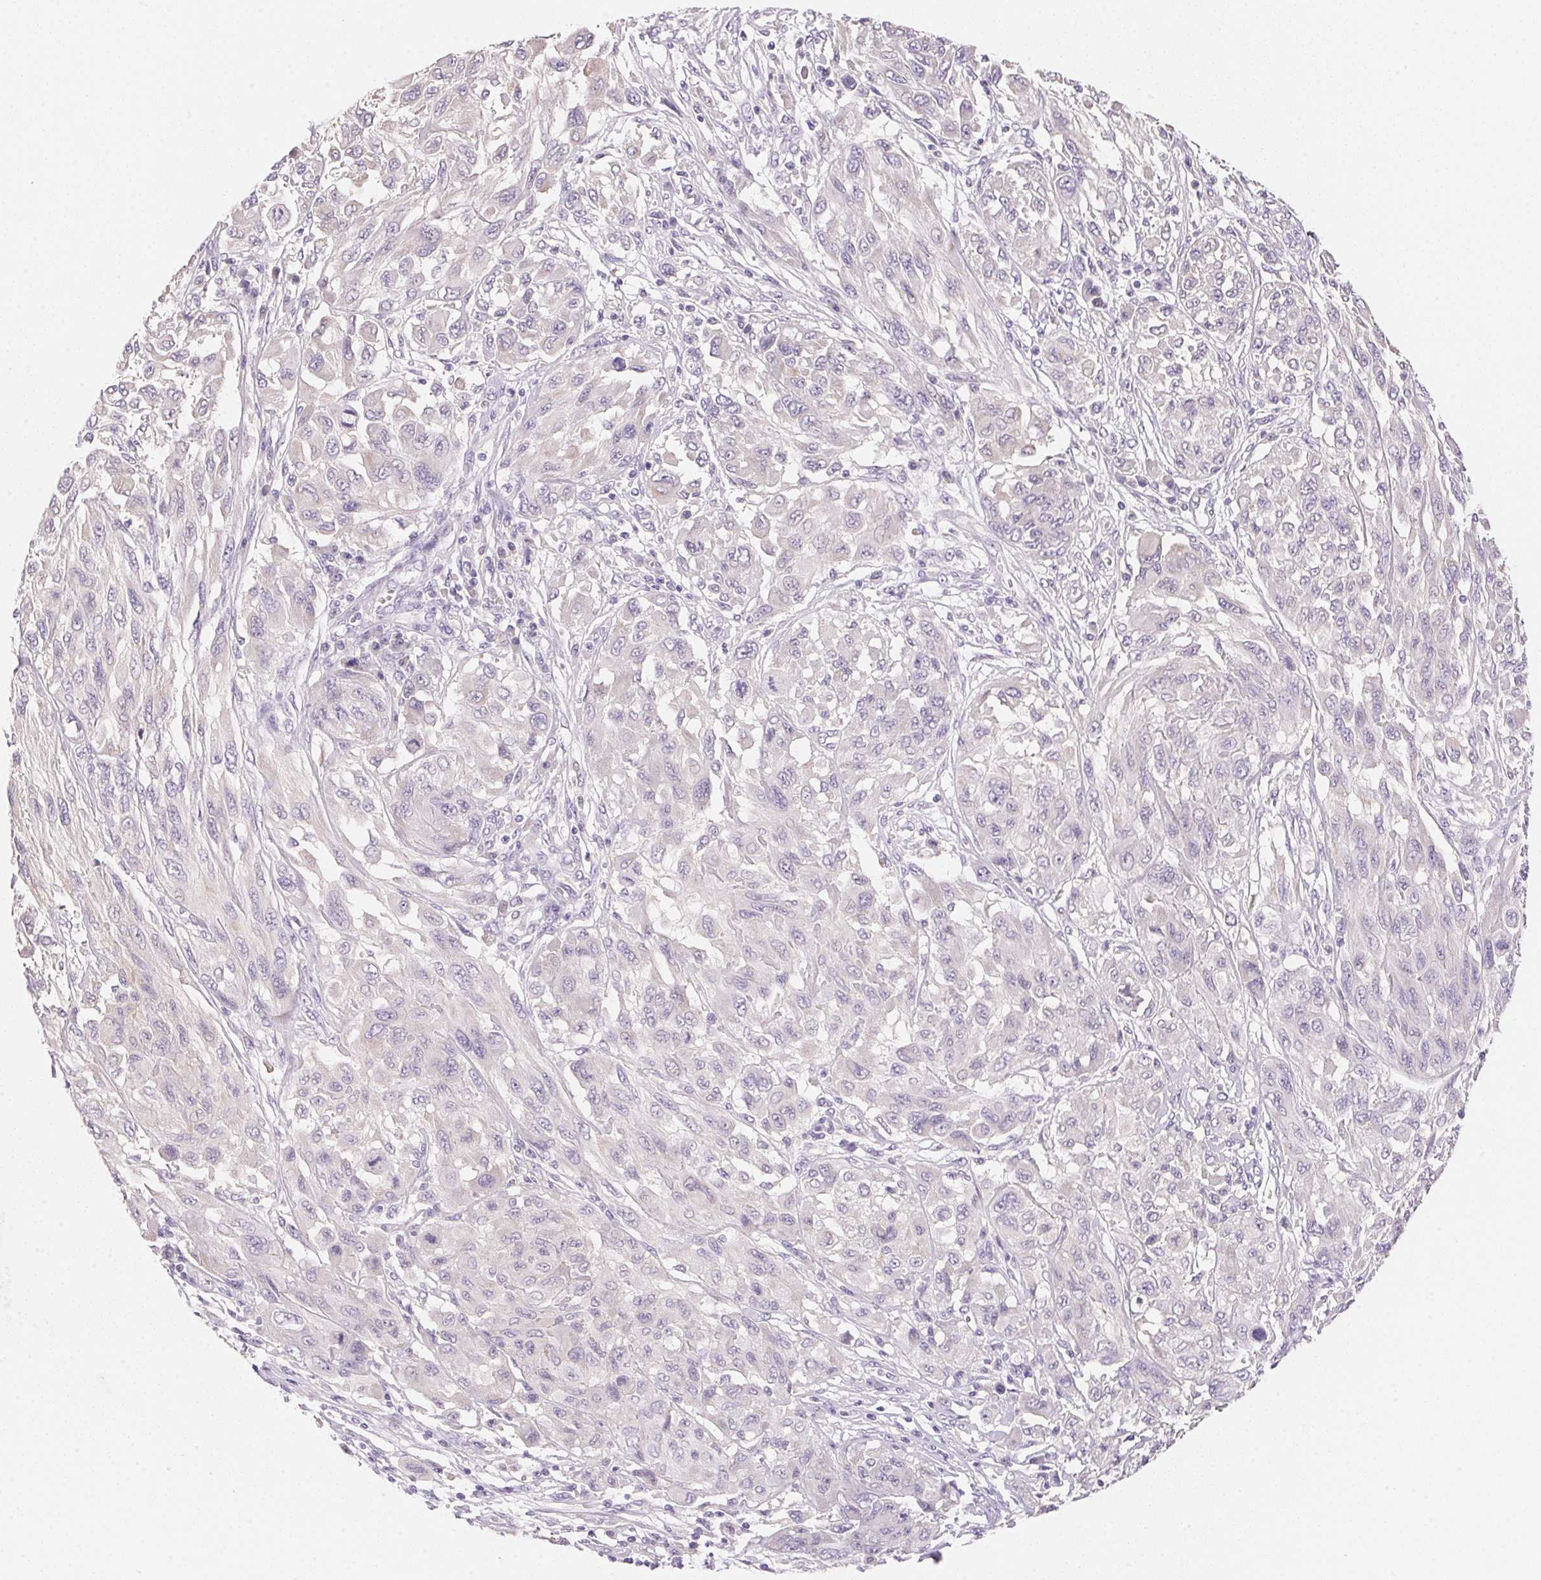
{"staining": {"intensity": "negative", "quantity": "none", "location": "none"}, "tissue": "melanoma", "cell_type": "Tumor cells", "image_type": "cancer", "snomed": [{"axis": "morphology", "description": "Malignant melanoma, NOS"}, {"axis": "topography", "description": "Skin"}], "caption": "The immunohistochemistry histopathology image has no significant positivity in tumor cells of malignant melanoma tissue.", "gene": "MCOLN3", "patient": {"sex": "female", "age": 91}}